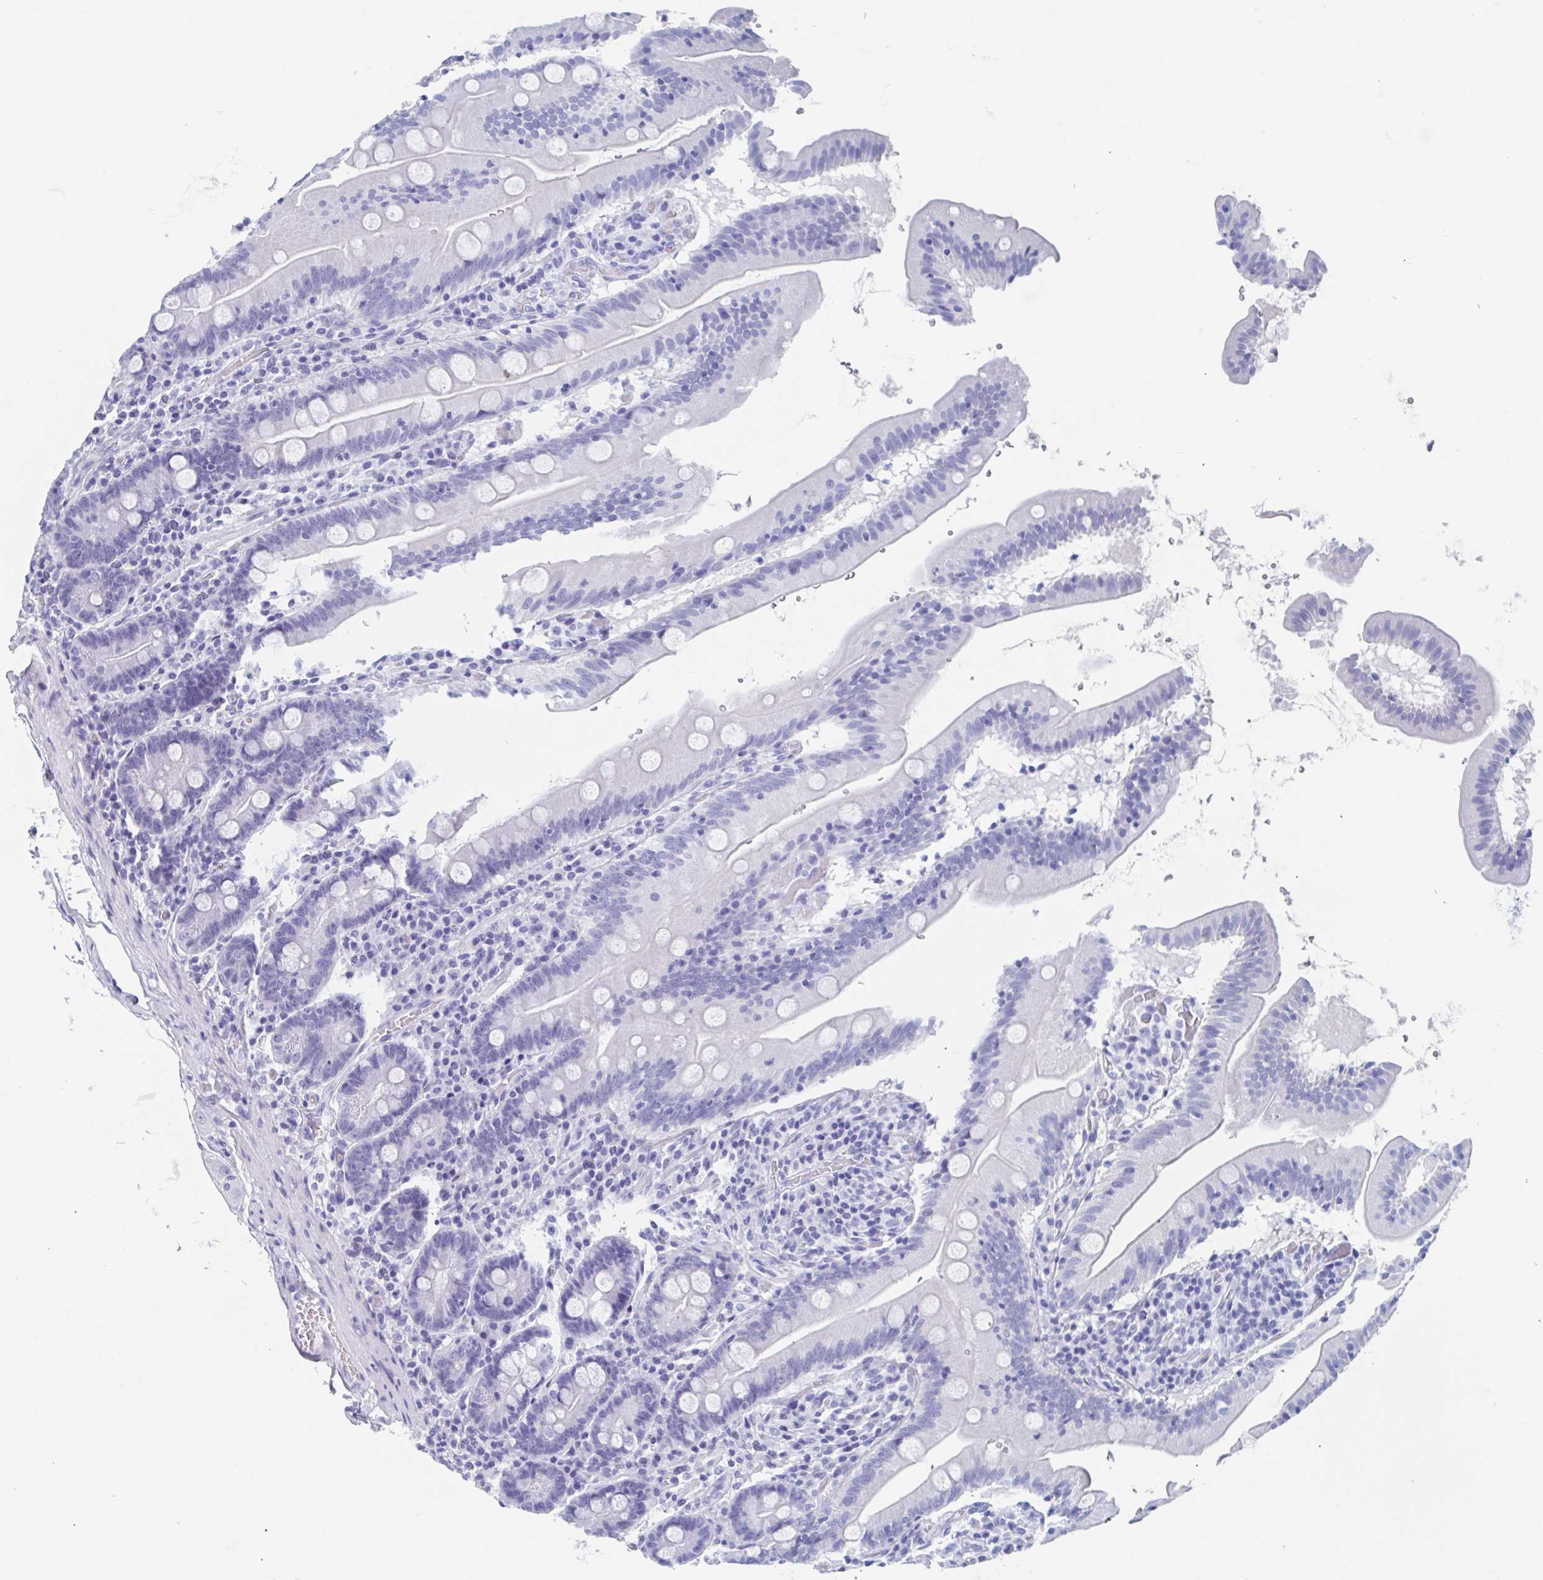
{"staining": {"intensity": "negative", "quantity": "none", "location": "none"}, "tissue": "small intestine", "cell_type": "Glandular cells", "image_type": "normal", "snomed": [{"axis": "morphology", "description": "Normal tissue, NOS"}, {"axis": "topography", "description": "Small intestine"}], "caption": "Small intestine was stained to show a protein in brown. There is no significant positivity in glandular cells. (Brightfield microscopy of DAB IHC at high magnification).", "gene": "C10orf53", "patient": {"sex": "male", "age": 37}}